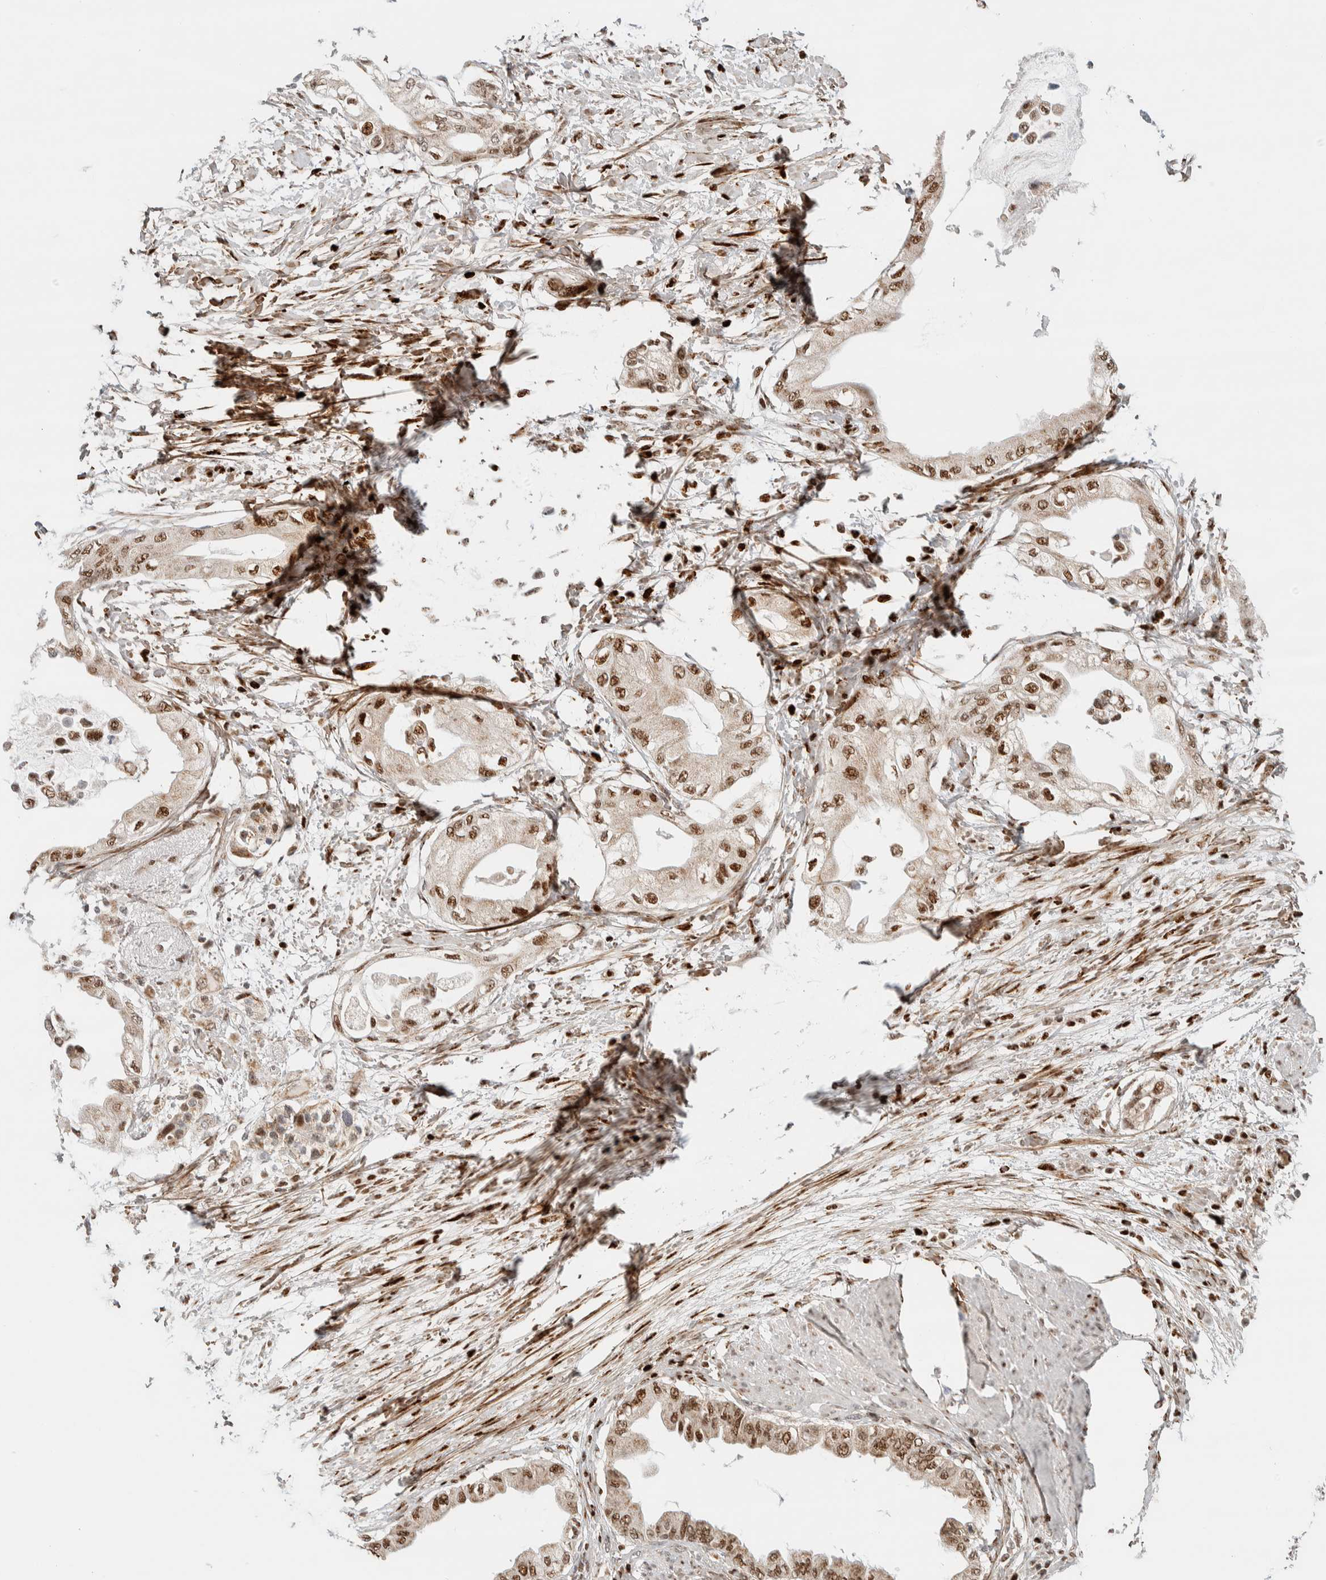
{"staining": {"intensity": "moderate", "quantity": ">75%", "location": "nuclear"}, "tissue": "pancreatic cancer", "cell_type": "Tumor cells", "image_type": "cancer", "snomed": [{"axis": "morphology", "description": "Normal tissue, NOS"}, {"axis": "morphology", "description": "Adenocarcinoma, NOS"}, {"axis": "topography", "description": "Pancreas"}, {"axis": "topography", "description": "Duodenum"}], "caption": "Immunohistochemical staining of pancreatic cancer exhibits medium levels of moderate nuclear protein expression in approximately >75% of tumor cells.", "gene": "TSPAN32", "patient": {"sex": "female", "age": 60}}